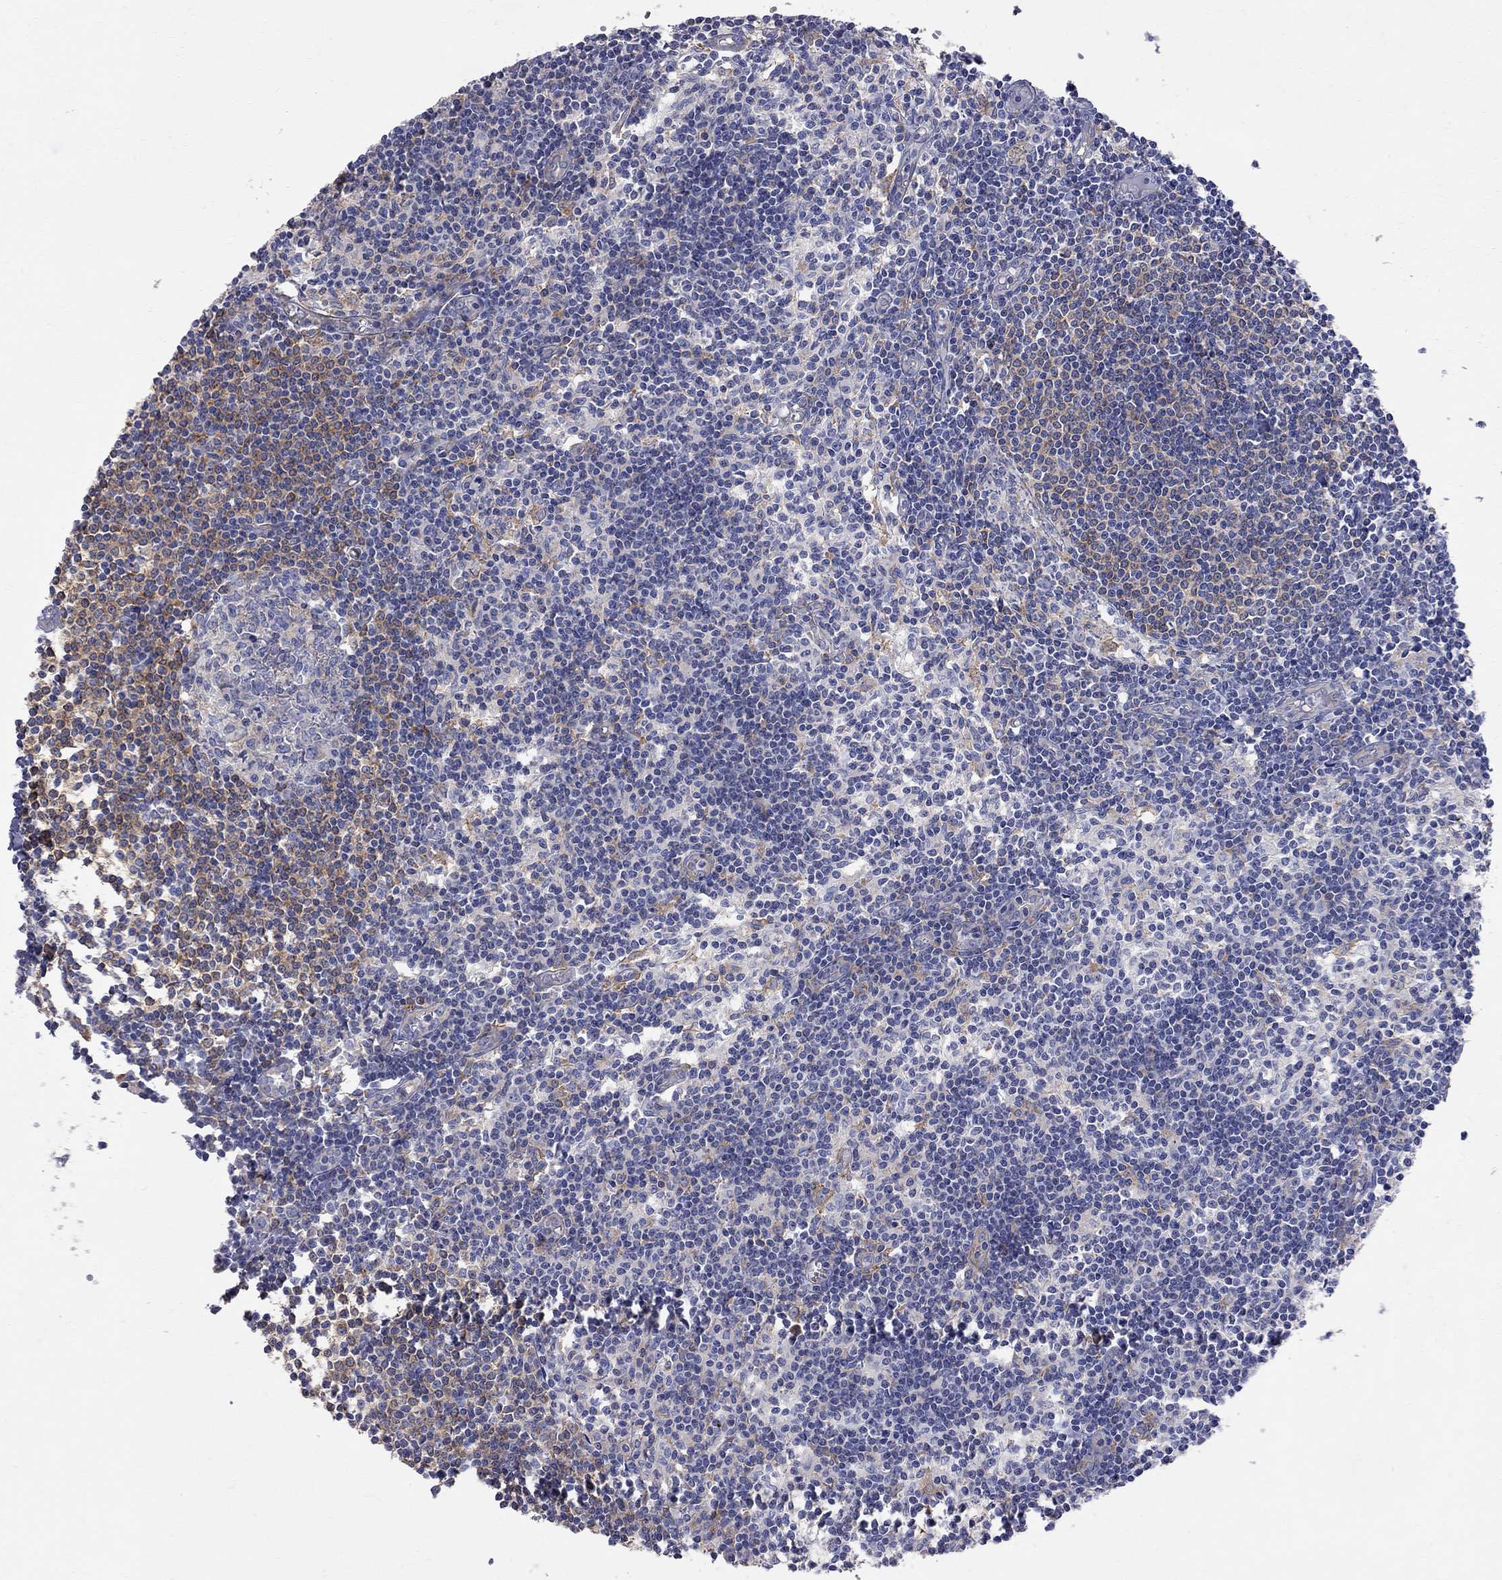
{"staining": {"intensity": "moderate", "quantity": "<25%", "location": "cytoplasmic/membranous"}, "tissue": "lymph node", "cell_type": "Germinal center cells", "image_type": "normal", "snomed": [{"axis": "morphology", "description": "Normal tissue, NOS"}, {"axis": "topography", "description": "Lymph node"}], "caption": "Protein analysis of benign lymph node demonstrates moderate cytoplasmic/membranous expression in about <25% of germinal center cells. (Brightfield microscopy of DAB IHC at high magnification).", "gene": "ABI3", "patient": {"sex": "male", "age": 59}}